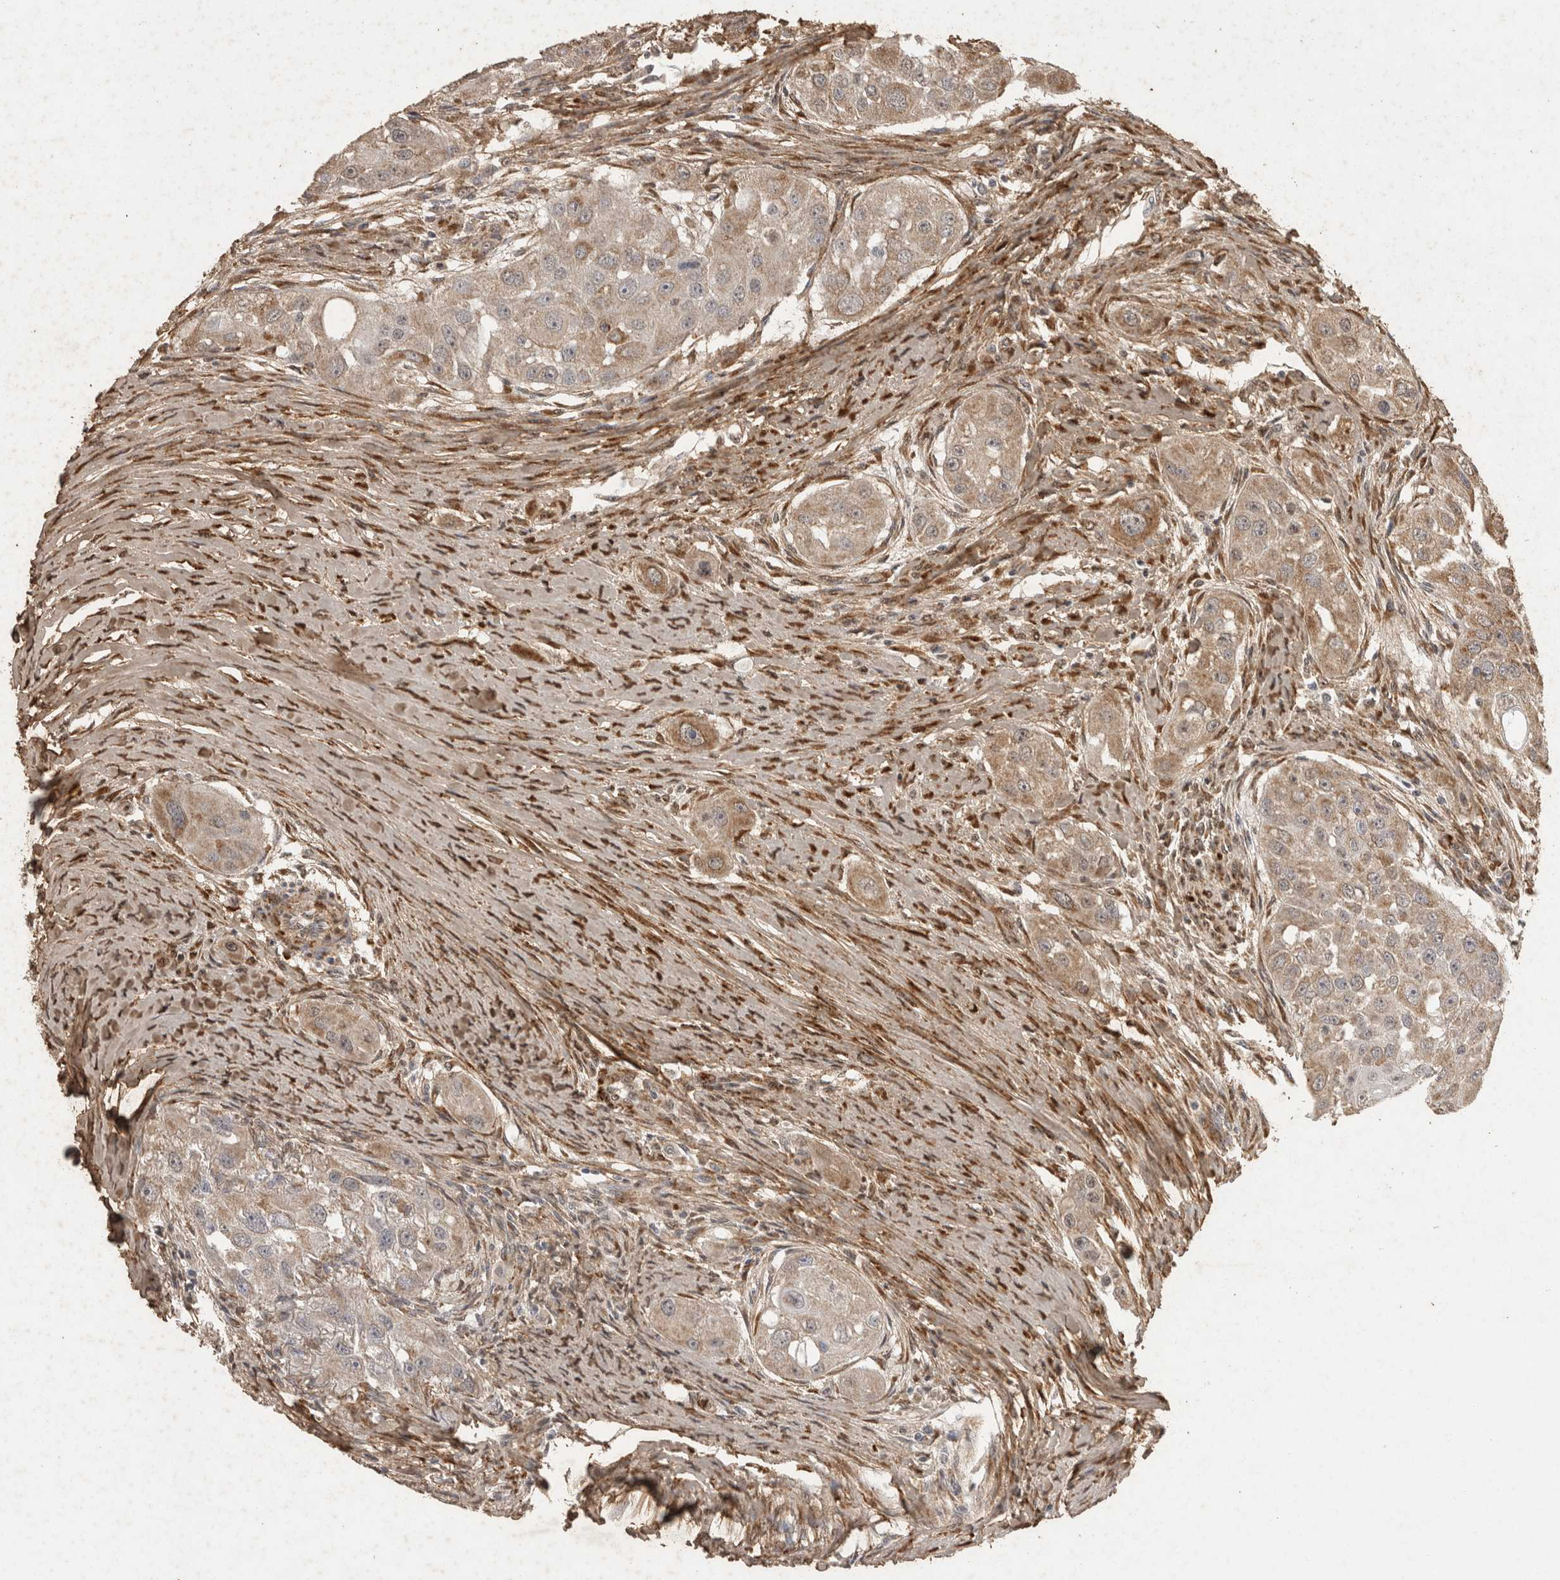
{"staining": {"intensity": "moderate", "quantity": "25%-75%", "location": "cytoplasmic/membranous"}, "tissue": "head and neck cancer", "cell_type": "Tumor cells", "image_type": "cancer", "snomed": [{"axis": "morphology", "description": "Normal tissue, NOS"}, {"axis": "morphology", "description": "Squamous cell carcinoma, NOS"}, {"axis": "topography", "description": "Skeletal muscle"}, {"axis": "topography", "description": "Head-Neck"}], "caption": "This micrograph exhibits immunohistochemistry (IHC) staining of human squamous cell carcinoma (head and neck), with medium moderate cytoplasmic/membranous staining in approximately 25%-75% of tumor cells.", "gene": "C1QTNF5", "patient": {"sex": "male", "age": 51}}